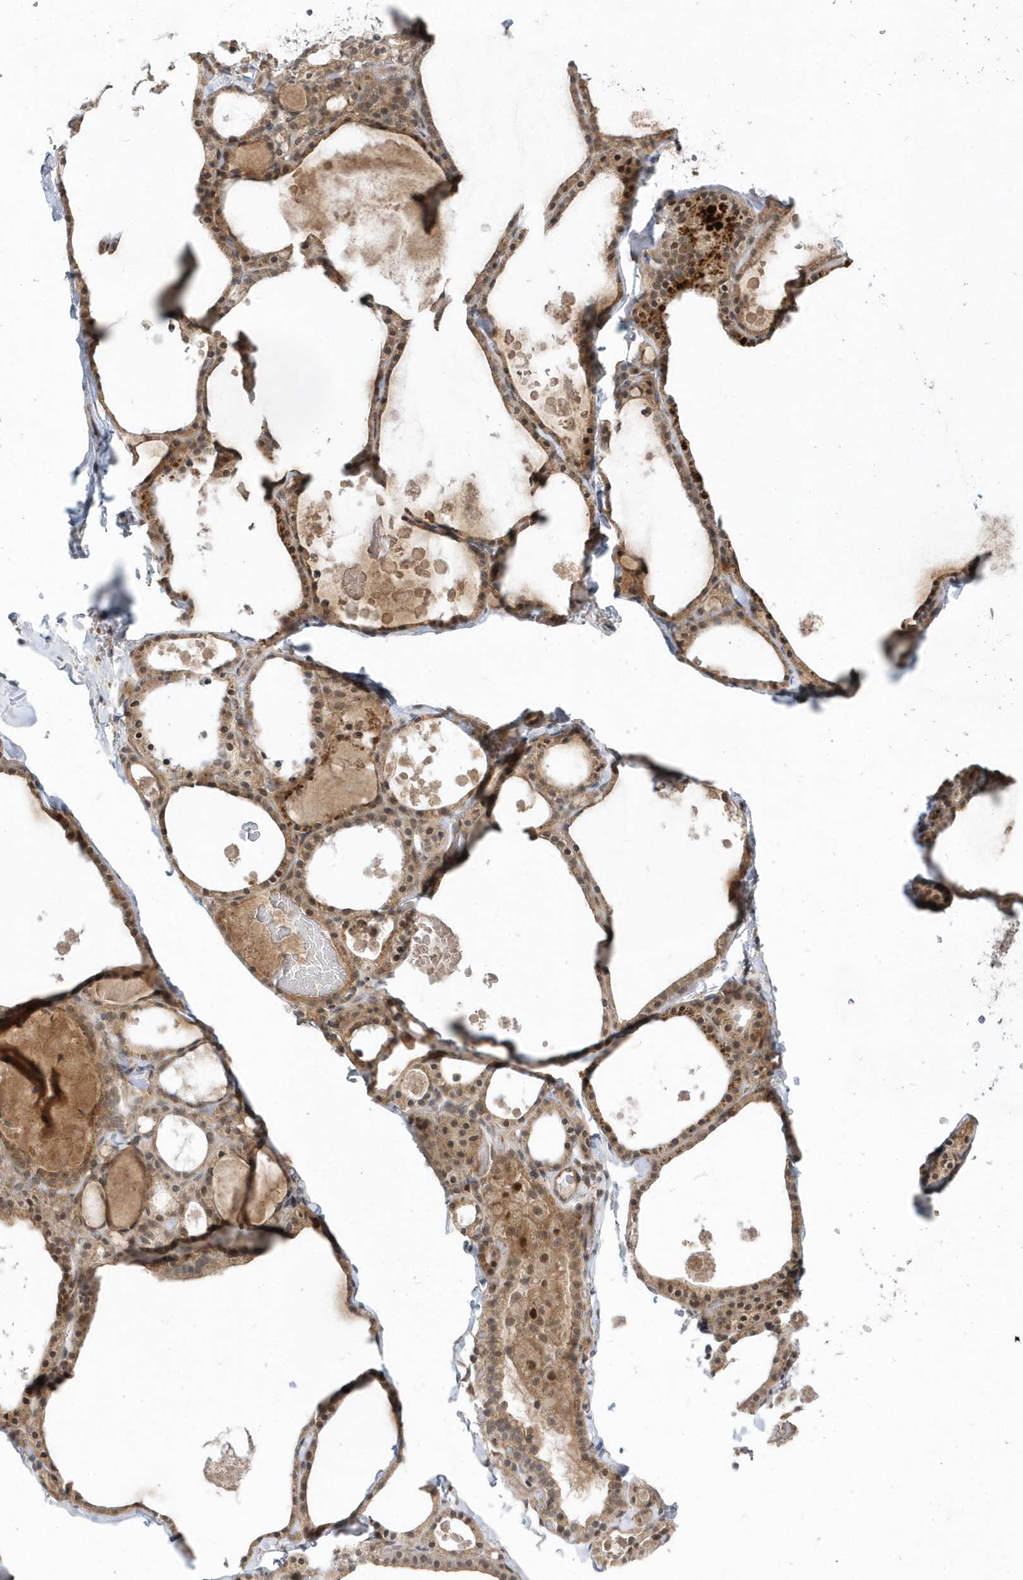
{"staining": {"intensity": "moderate", "quantity": ">75%", "location": "cytoplasmic/membranous,nuclear"}, "tissue": "thyroid gland", "cell_type": "Glandular cells", "image_type": "normal", "snomed": [{"axis": "morphology", "description": "Normal tissue, NOS"}, {"axis": "topography", "description": "Thyroid gland"}], "caption": "Immunohistochemistry (IHC) image of benign human thyroid gland stained for a protein (brown), which shows medium levels of moderate cytoplasmic/membranous,nuclear positivity in approximately >75% of glandular cells.", "gene": "MXI1", "patient": {"sex": "male", "age": 56}}